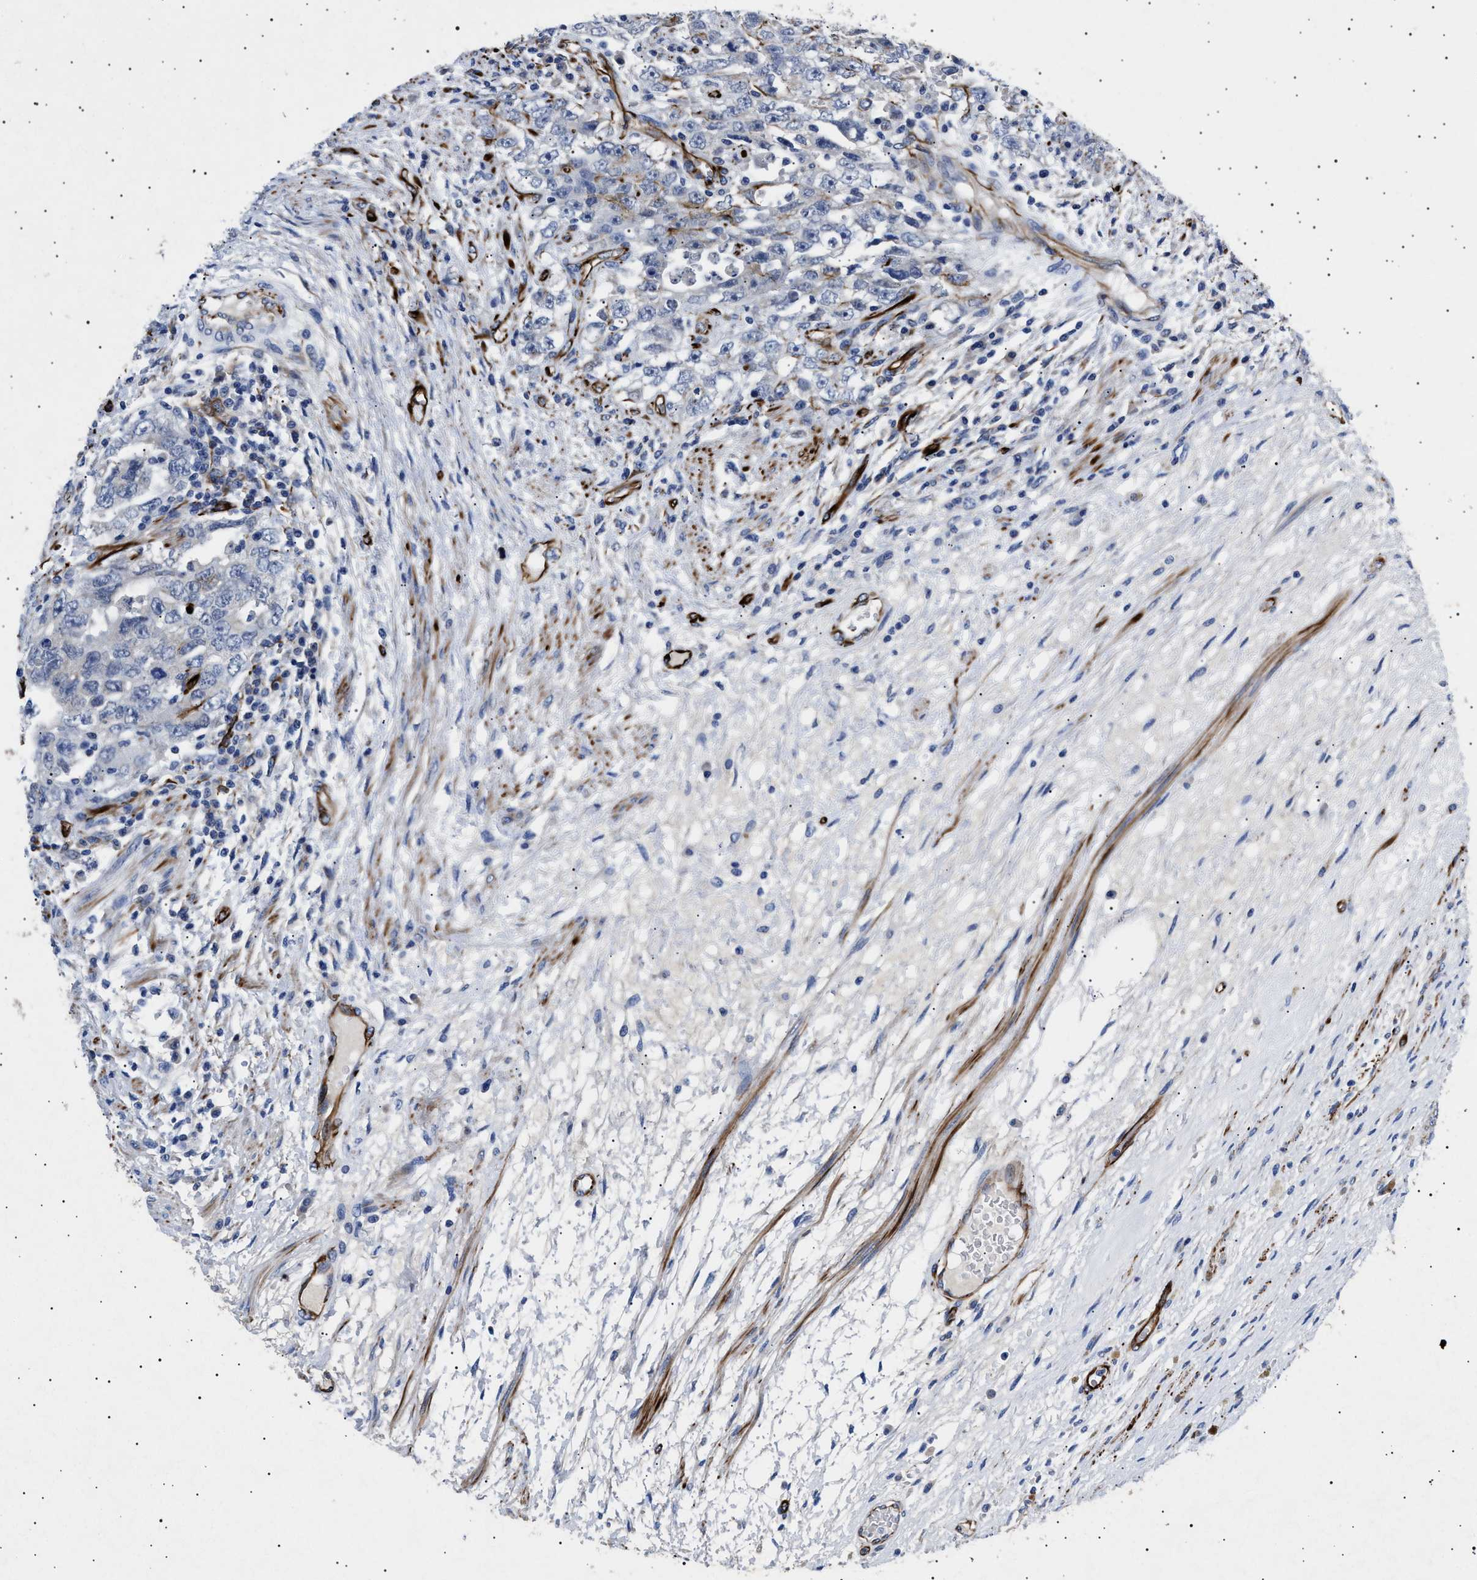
{"staining": {"intensity": "negative", "quantity": "none", "location": "none"}, "tissue": "testis cancer", "cell_type": "Tumor cells", "image_type": "cancer", "snomed": [{"axis": "morphology", "description": "Carcinoma, Embryonal, NOS"}, {"axis": "topography", "description": "Testis"}], "caption": "Testis cancer (embryonal carcinoma) stained for a protein using IHC reveals no positivity tumor cells.", "gene": "OLFML2A", "patient": {"sex": "male", "age": 26}}